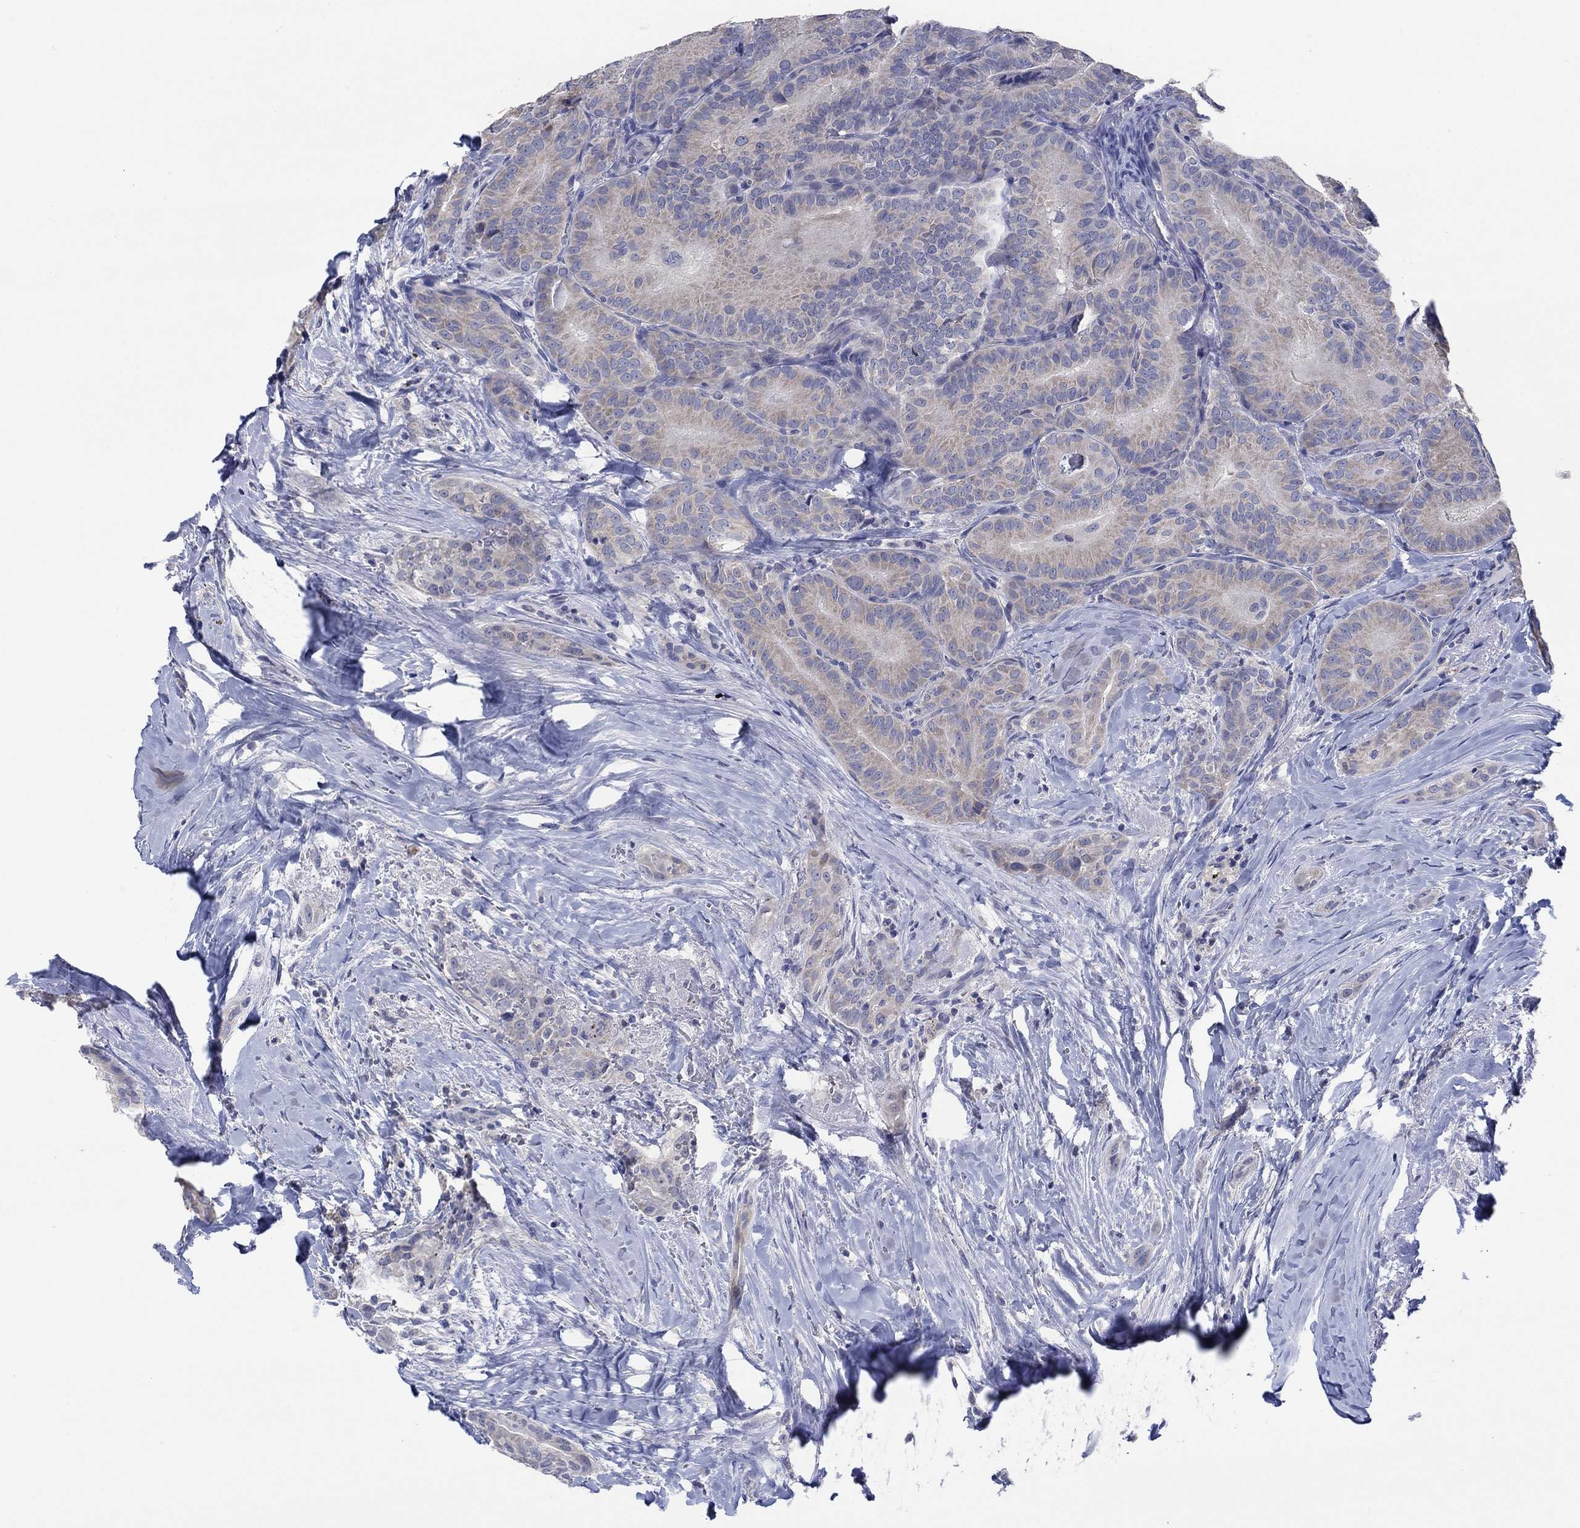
{"staining": {"intensity": "negative", "quantity": "none", "location": "none"}, "tissue": "thyroid cancer", "cell_type": "Tumor cells", "image_type": "cancer", "snomed": [{"axis": "morphology", "description": "Papillary adenocarcinoma, NOS"}, {"axis": "topography", "description": "Thyroid gland"}], "caption": "This is a image of immunohistochemistry (IHC) staining of thyroid cancer, which shows no expression in tumor cells.", "gene": "FER1L6", "patient": {"sex": "male", "age": 61}}